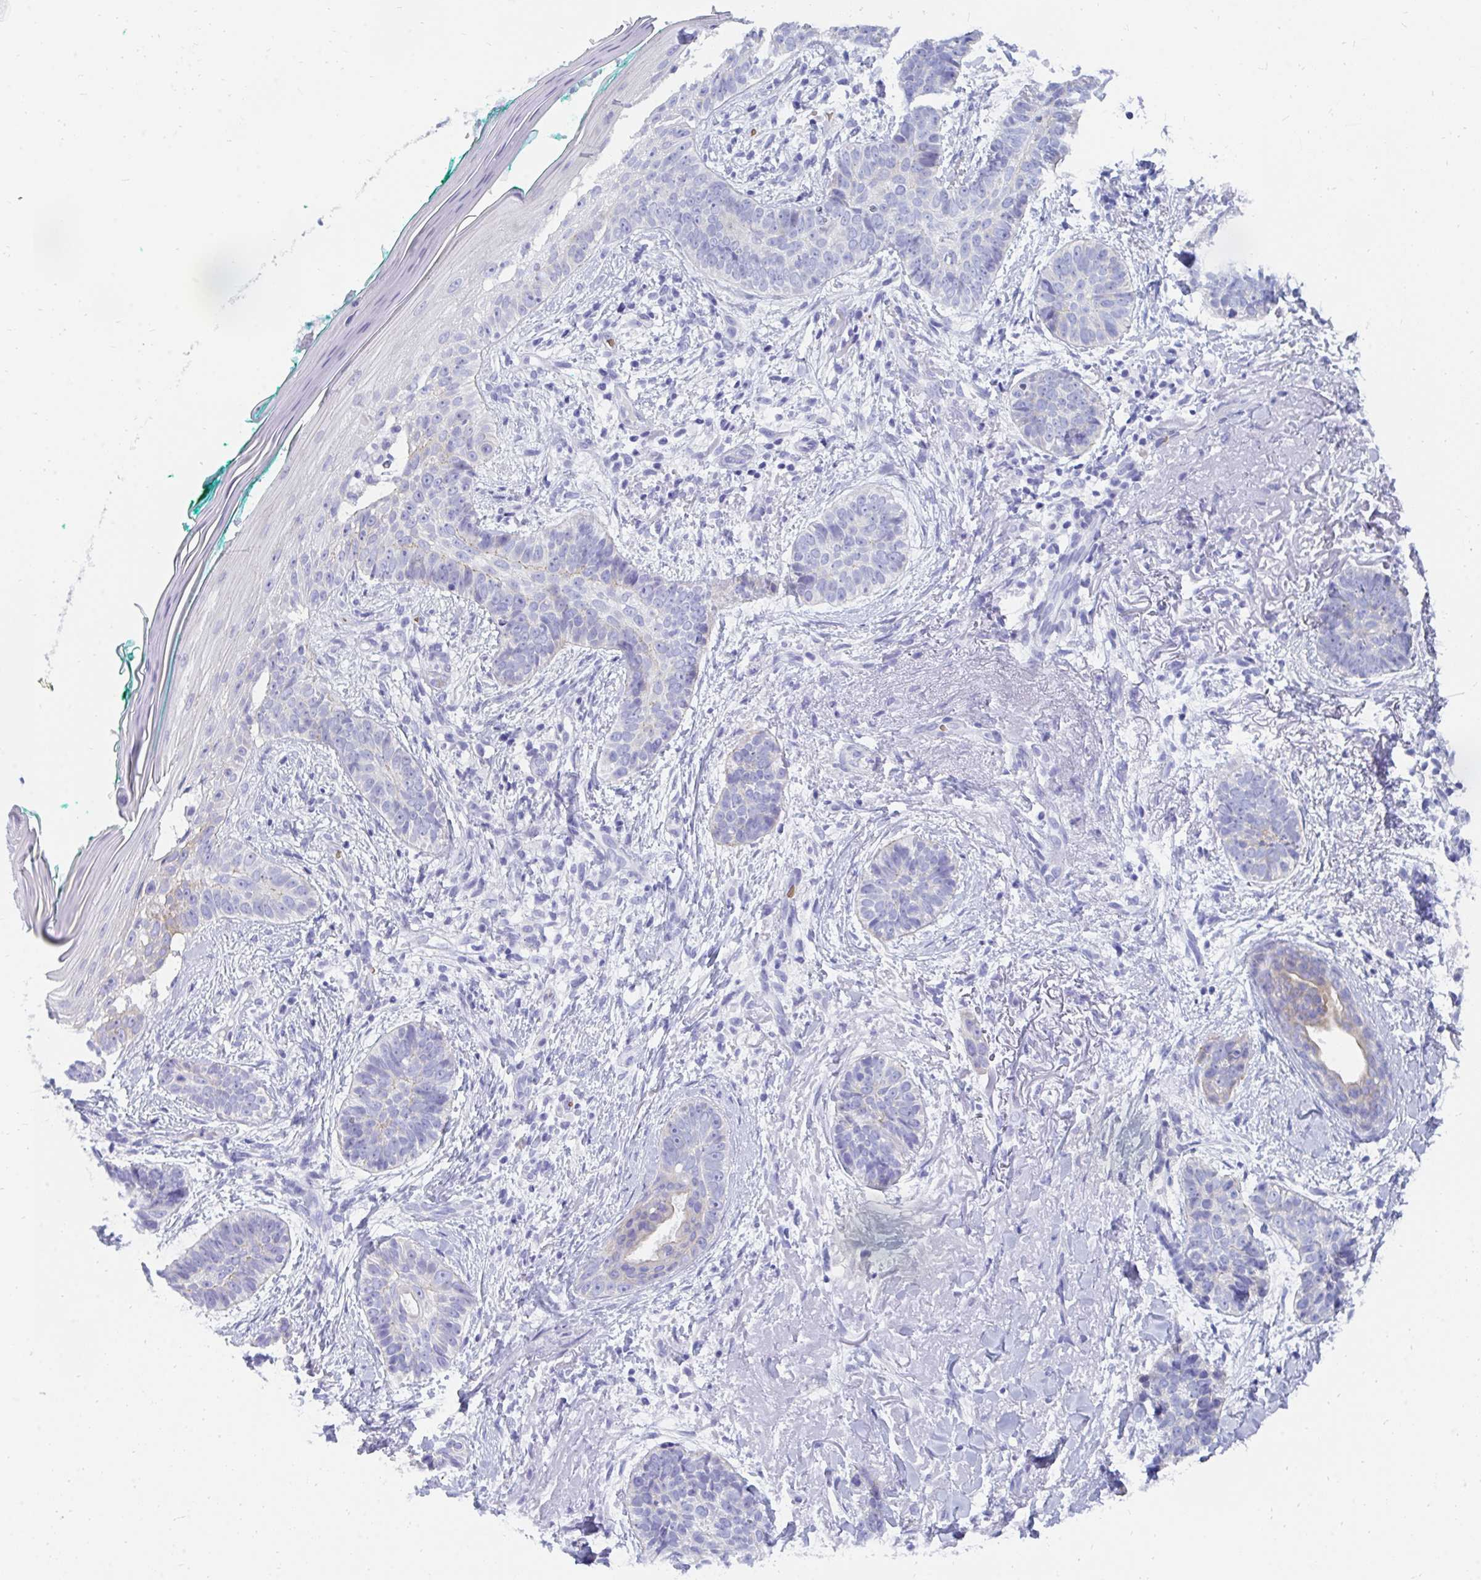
{"staining": {"intensity": "negative", "quantity": "none", "location": "none"}, "tissue": "skin cancer", "cell_type": "Tumor cells", "image_type": "cancer", "snomed": [{"axis": "morphology", "description": "Basal cell carcinoma"}, {"axis": "topography", "description": "Skin"}, {"axis": "topography", "description": "Skin of face"}, {"axis": "topography", "description": "Skin of nose"}], "caption": "Tumor cells are negative for protein expression in human skin cancer.", "gene": "MROH2B", "patient": {"sex": "female", "age": 86}}